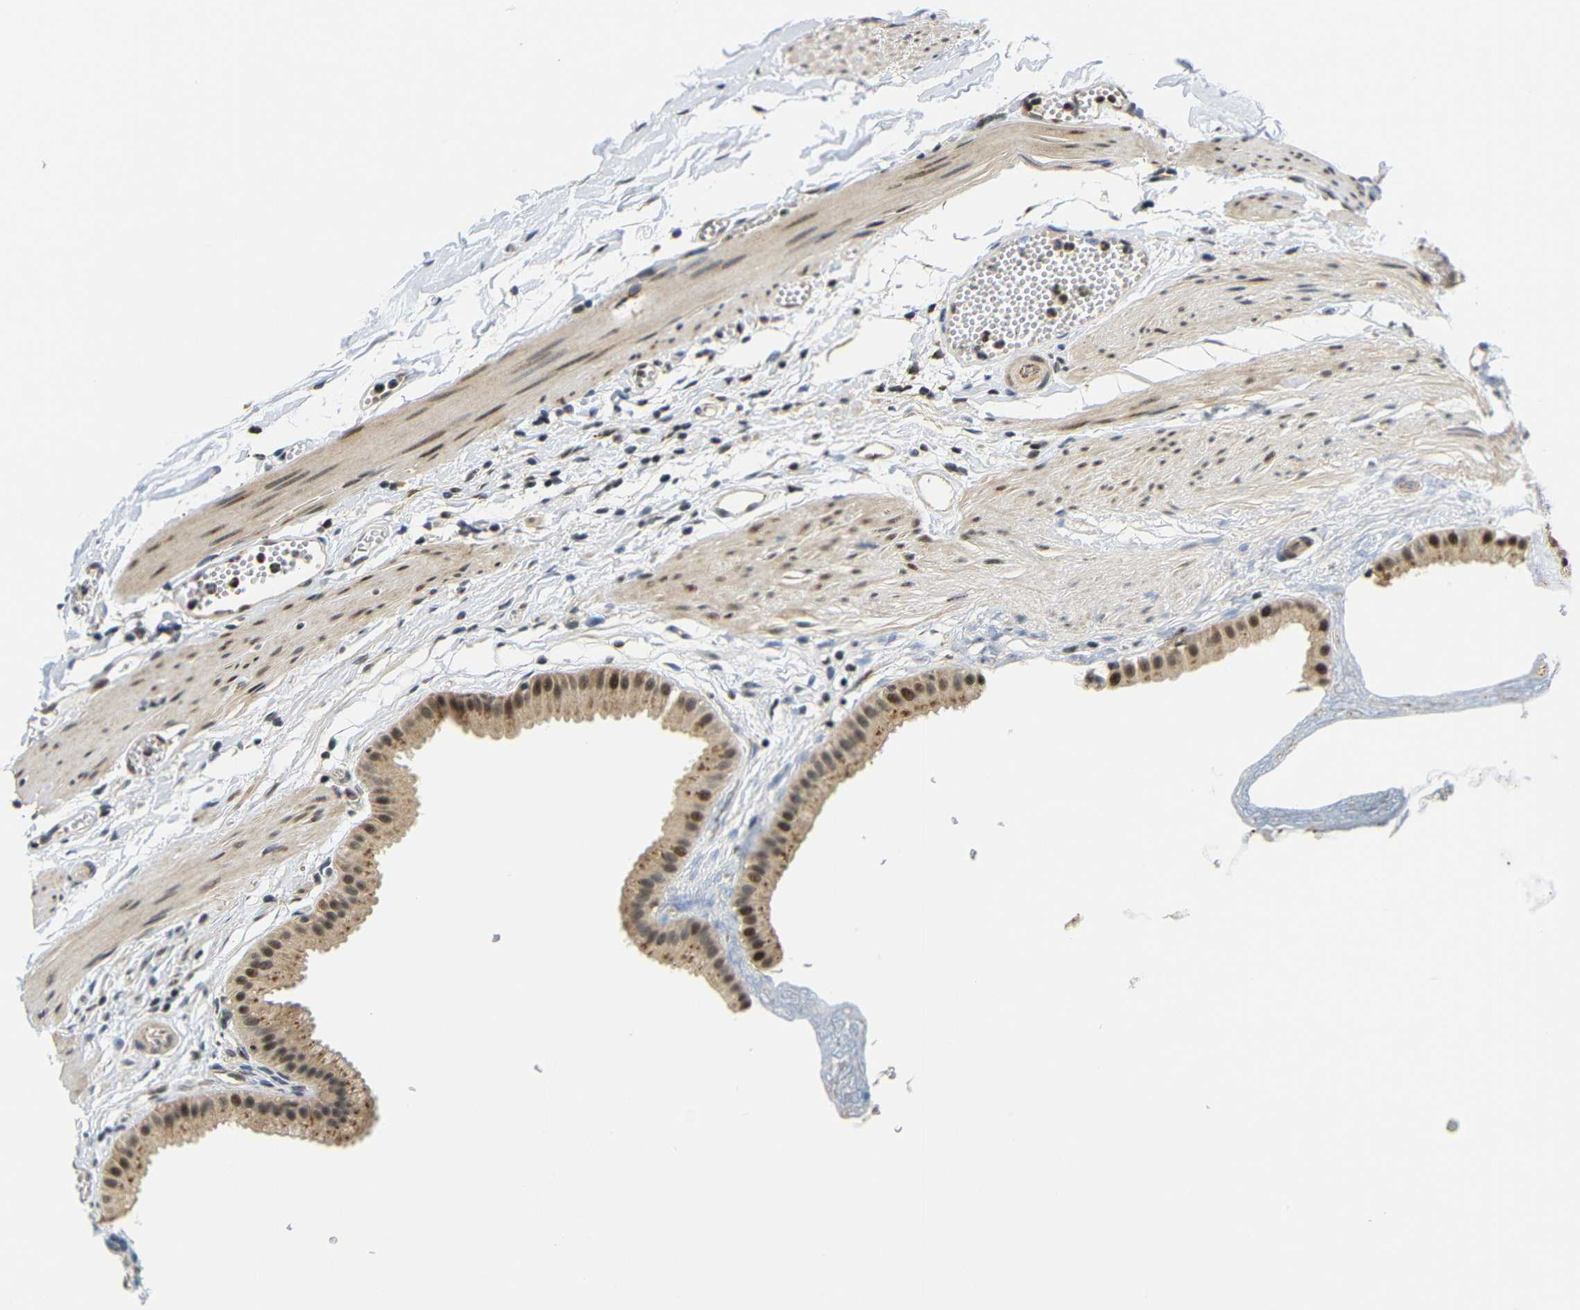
{"staining": {"intensity": "moderate", "quantity": ">75%", "location": "cytoplasmic/membranous,nuclear"}, "tissue": "gallbladder", "cell_type": "Glandular cells", "image_type": "normal", "snomed": [{"axis": "morphology", "description": "Normal tissue, NOS"}, {"axis": "topography", "description": "Gallbladder"}], "caption": "Immunohistochemistry of normal human gallbladder shows medium levels of moderate cytoplasmic/membranous,nuclear expression in approximately >75% of glandular cells. (brown staining indicates protein expression, while blue staining denotes nuclei).", "gene": "GJA5", "patient": {"sex": "female", "age": 64}}